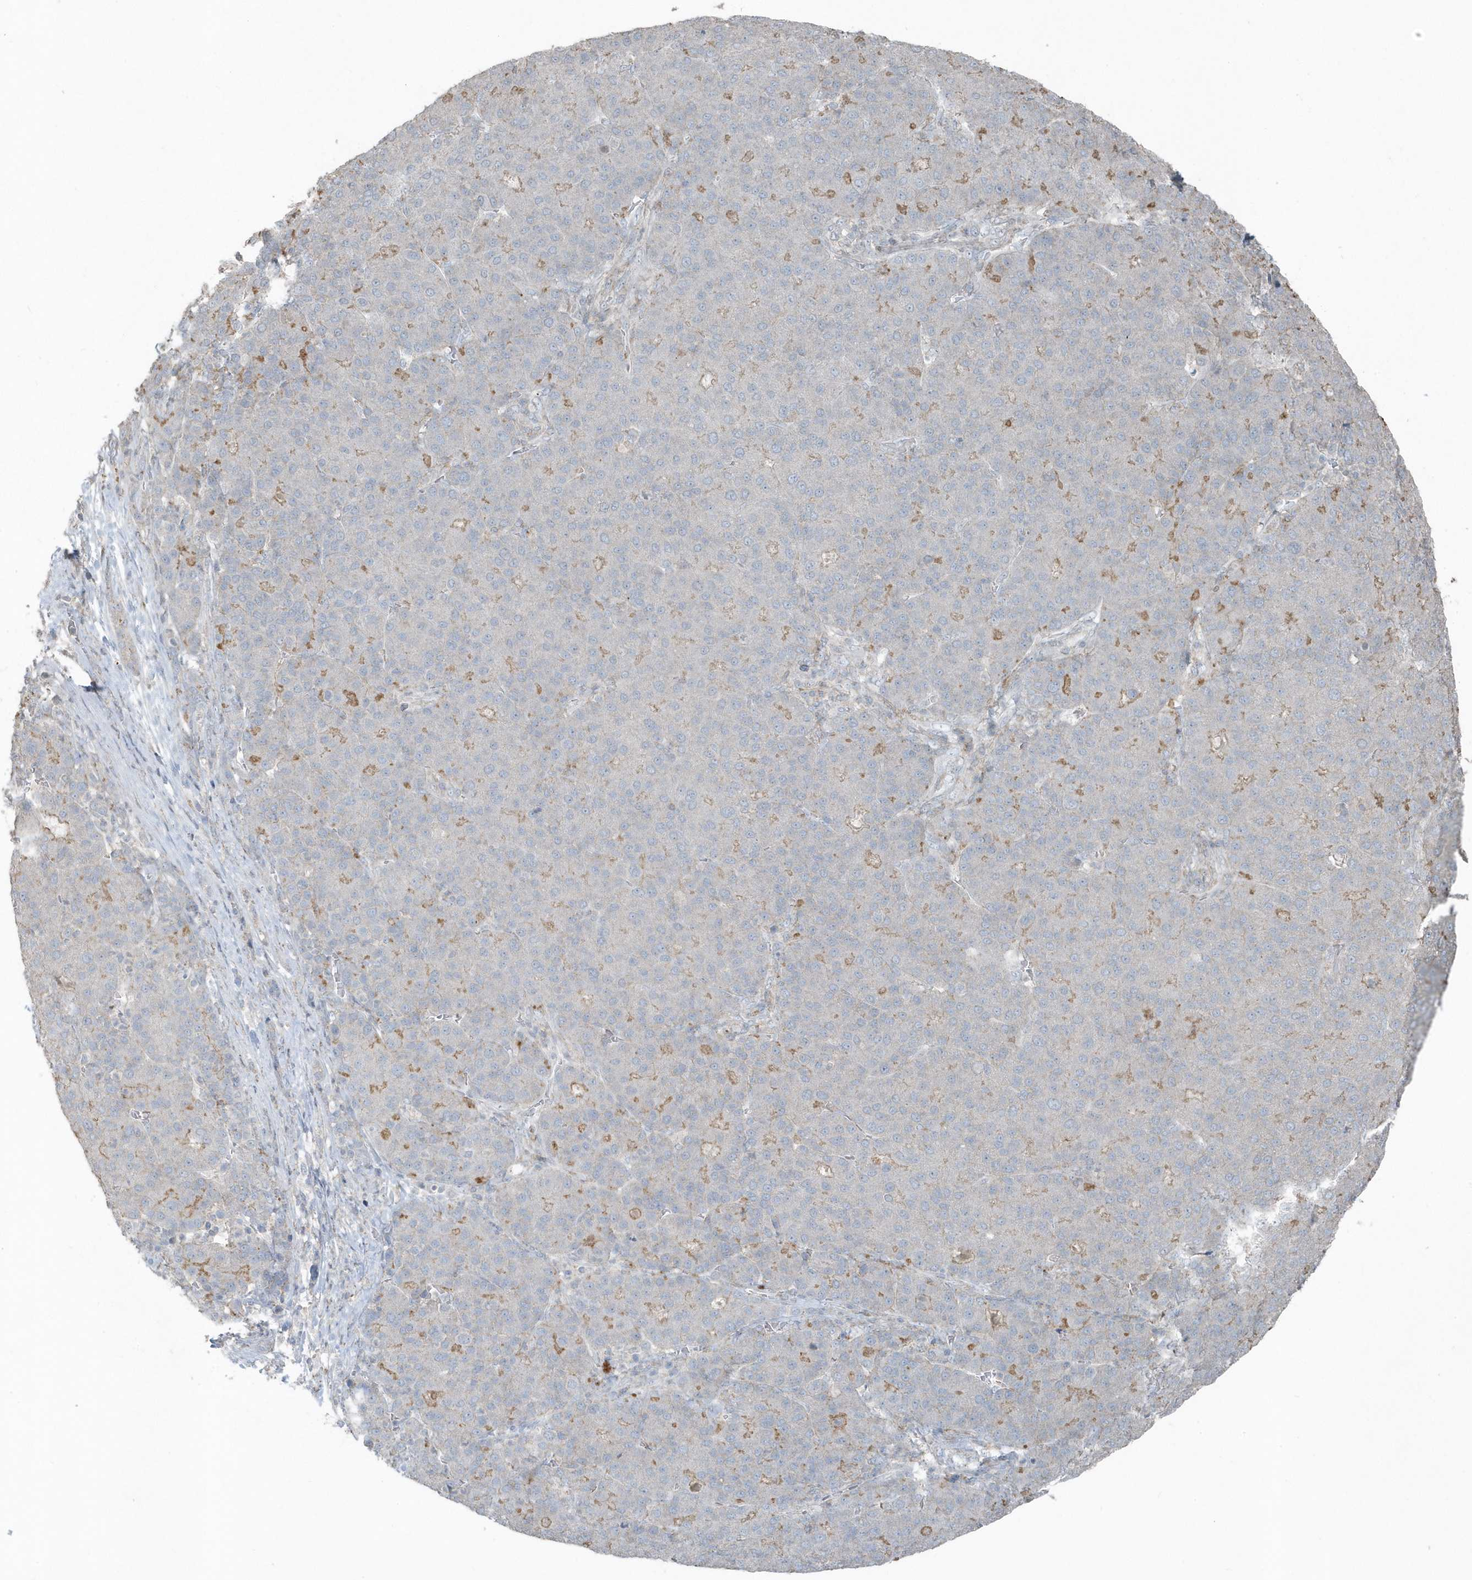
{"staining": {"intensity": "weak", "quantity": "<25%", "location": "cytoplasmic/membranous"}, "tissue": "liver cancer", "cell_type": "Tumor cells", "image_type": "cancer", "snomed": [{"axis": "morphology", "description": "Carcinoma, Hepatocellular, NOS"}, {"axis": "topography", "description": "Liver"}], "caption": "DAB (3,3'-diaminobenzidine) immunohistochemical staining of liver cancer shows no significant staining in tumor cells.", "gene": "ACTC1", "patient": {"sex": "male", "age": 65}}